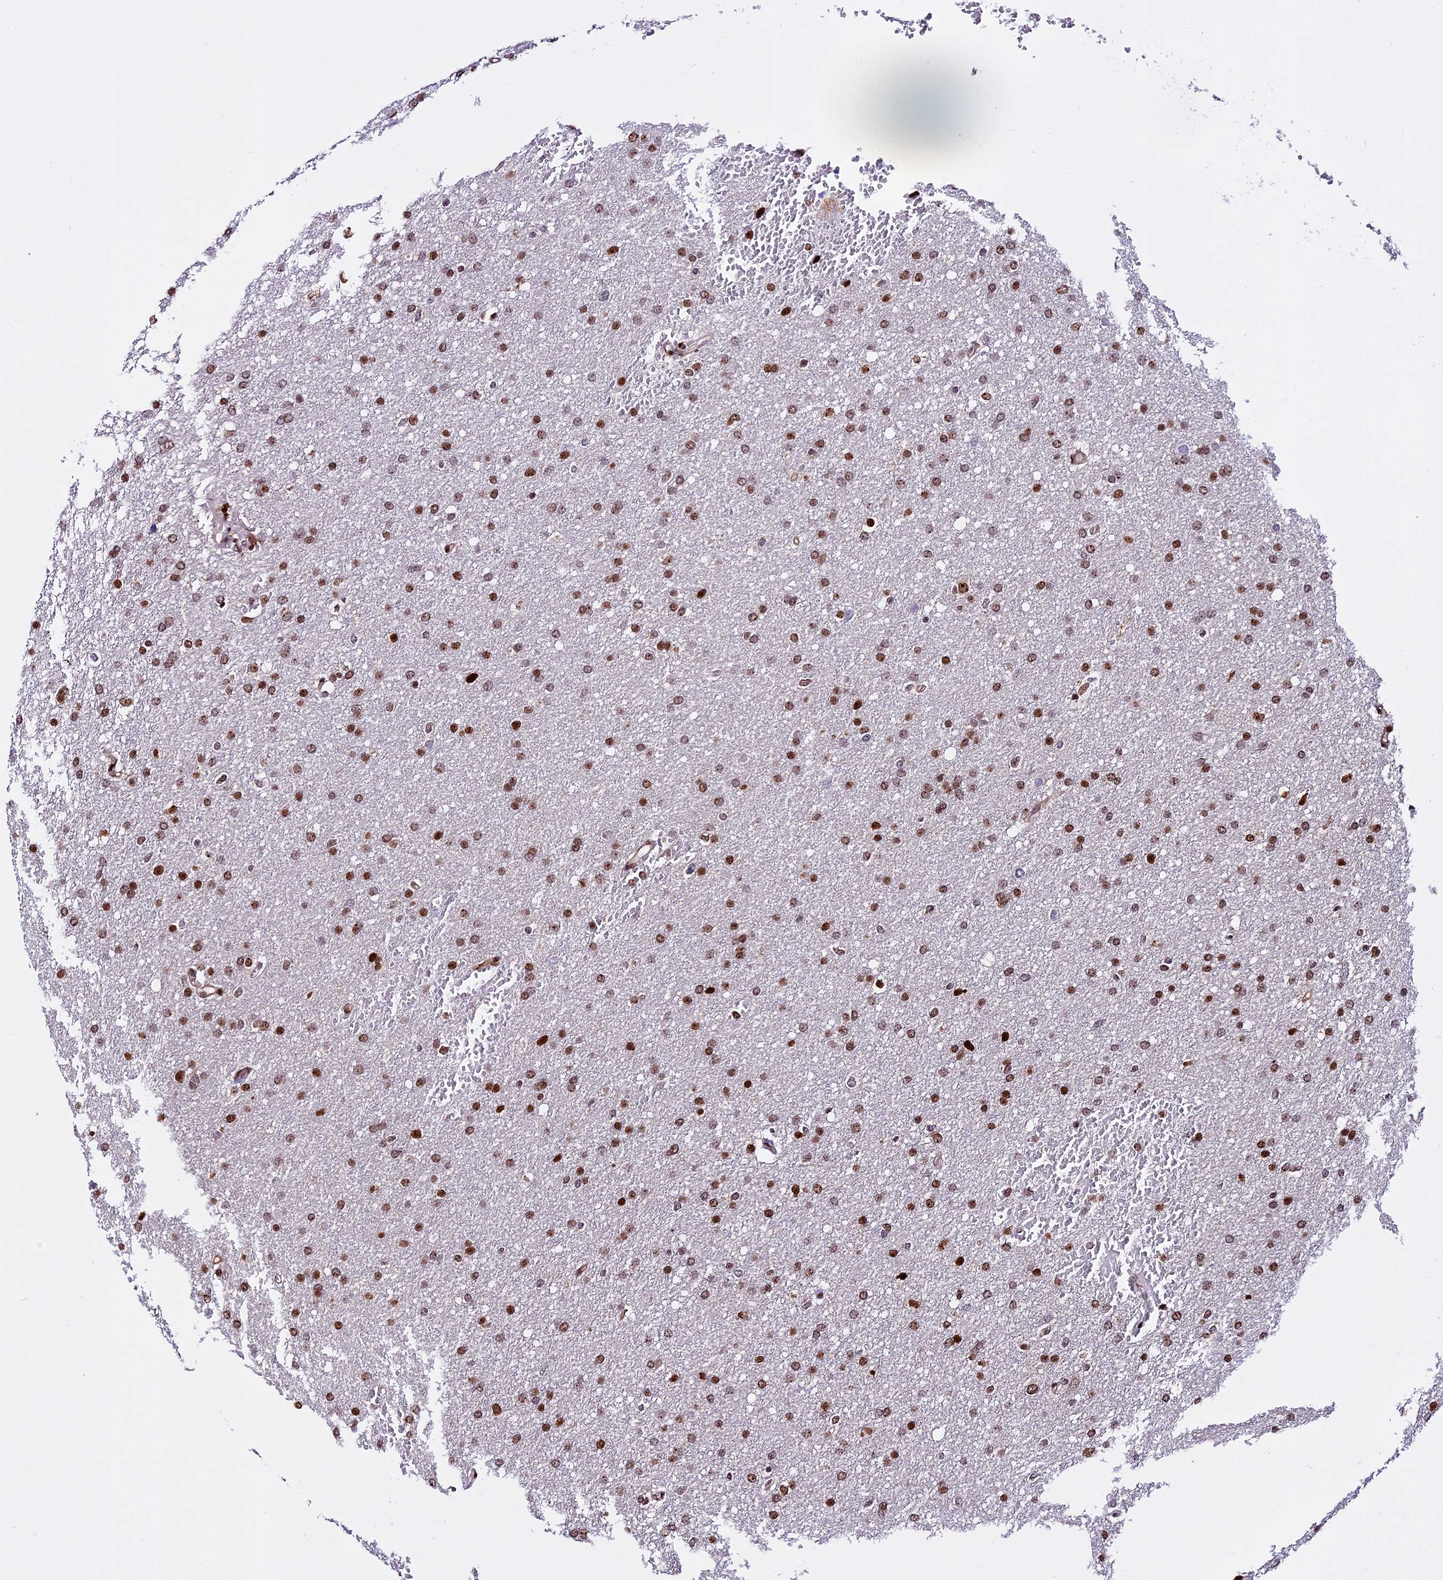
{"staining": {"intensity": "moderate", "quantity": ">75%", "location": "nuclear"}, "tissue": "glioma", "cell_type": "Tumor cells", "image_type": "cancer", "snomed": [{"axis": "morphology", "description": "Glioma, malignant, High grade"}, {"axis": "topography", "description": "Cerebral cortex"}], "caption": "Protein staining of glioma tissue reveals moderate nuclear staining in approximately >75% of tumor cells. Nuclei are stained in blue.", "gene": "RINL", "patient": {"sex": "female", "age": 36}}